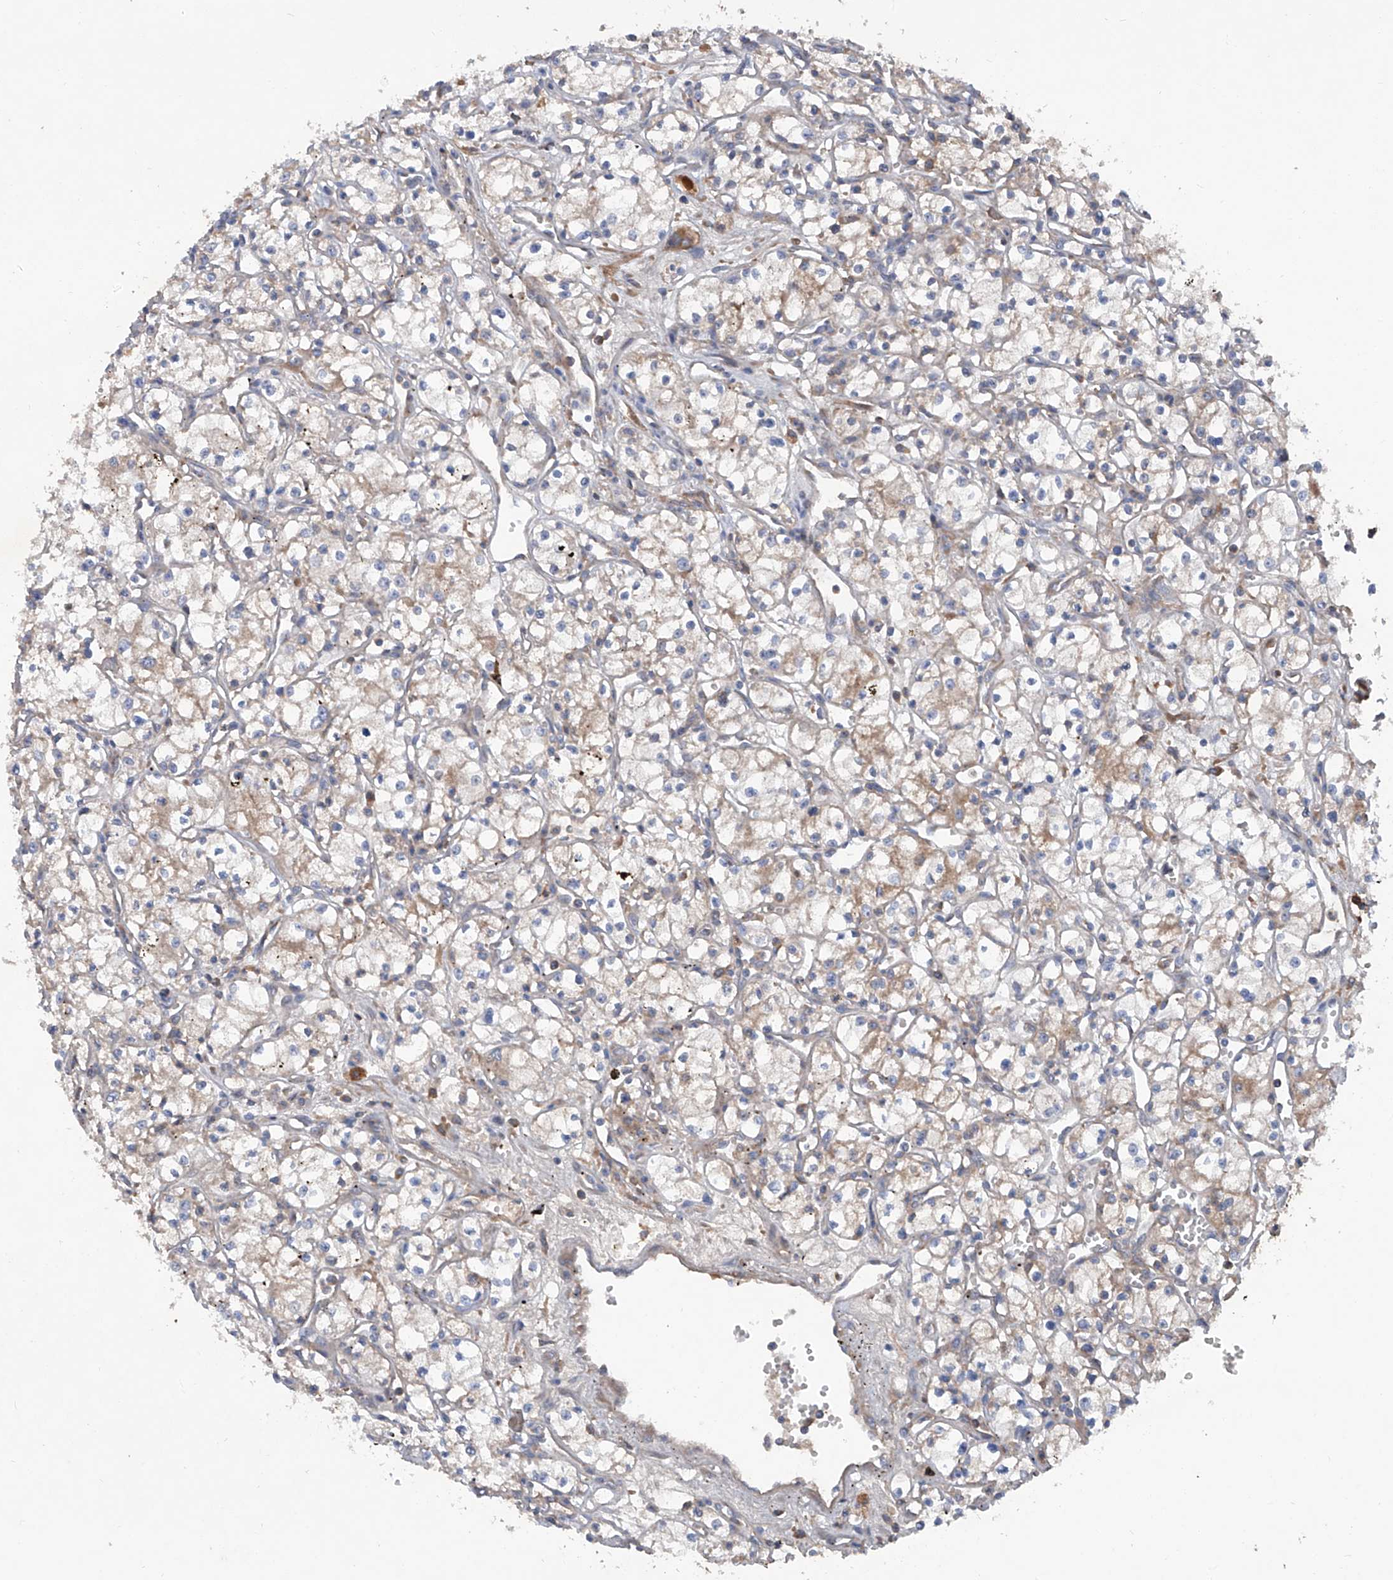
{"staining": {"intensity": "moderate", "quantity": "<25%", "location": "cytoplasmic/membranous"}, "tissue": "renal cancer", "cell_type": "Tumor cells", "image_type": "cancer", "snomed": [{"axis": "morphology", "description": "Adenocarcinoma, NOS"}, {"axis": "topography", "description": "Kidney"}], "caption": "Moderate cytoplasmic/membranous positivity for a protein is present in approximately <25% of tumor cells of renal cancer using immunohistochemistry (IHC).", "gene": "ASCC3", "patient": {"sex": "male", "age": 59}}